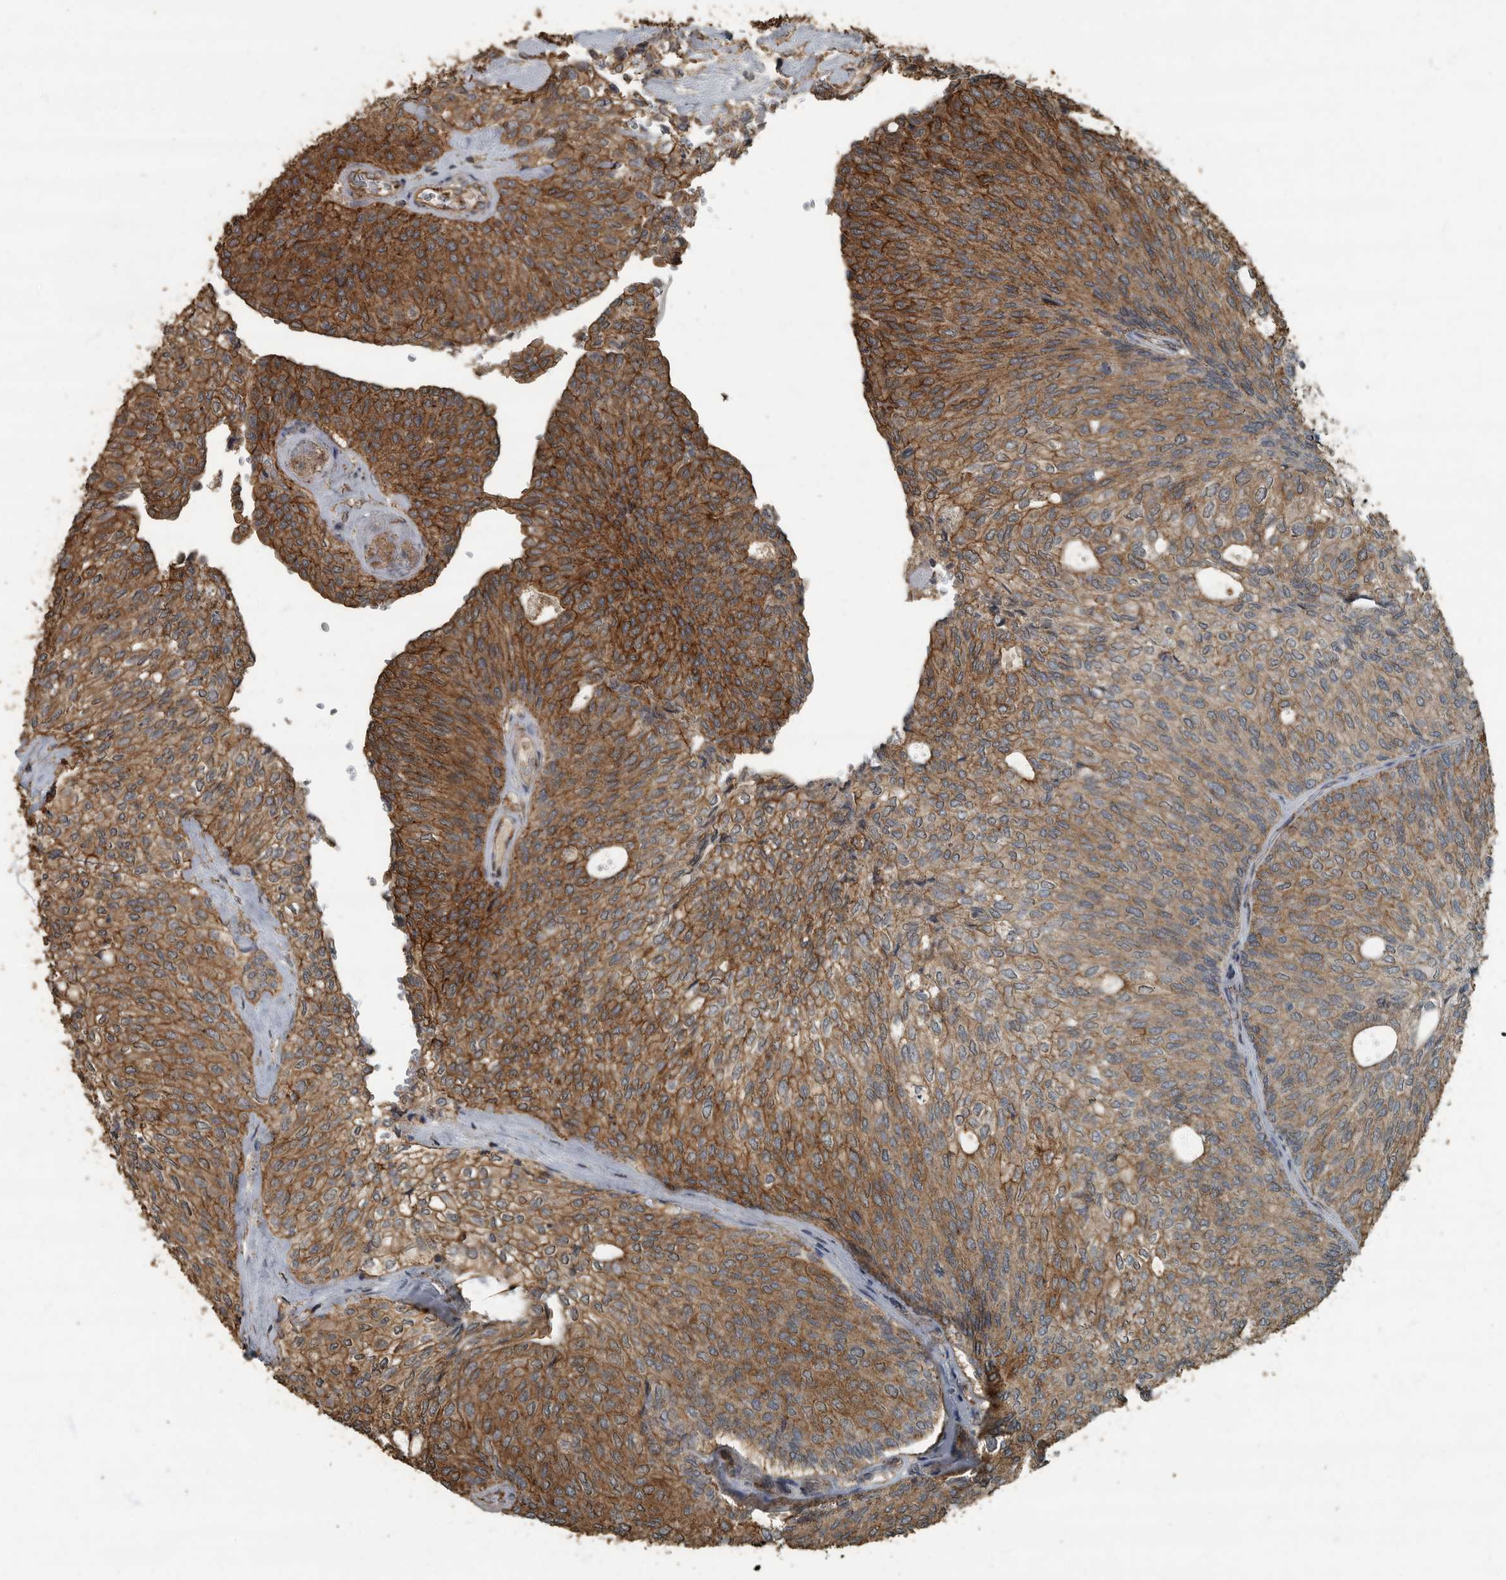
{"staining": {"intensity": "moderate", "quantity": ">75%", "location": "cytoplasmic/membranous"}, "tissue": "urothelial cancer", "cell_type": "Tumor cells", "image_type": "cancer", "snomed": [{"axis": "morphology", "description": "Urothelial carcinoma, Low grade"}, {"axis": "topography", "description": "Urinary bladder"}], "caption": "Urothelial cancer tissue demonstrates moderate cytoplasmic/membranous staining in about >75% of tumor cells, visualized by immunohistochemistry. (Brightfield microscopy of DAB IHC at high magnification).", "gene": "IL15RA", "patient": {"sex": "female", "age": 79}}